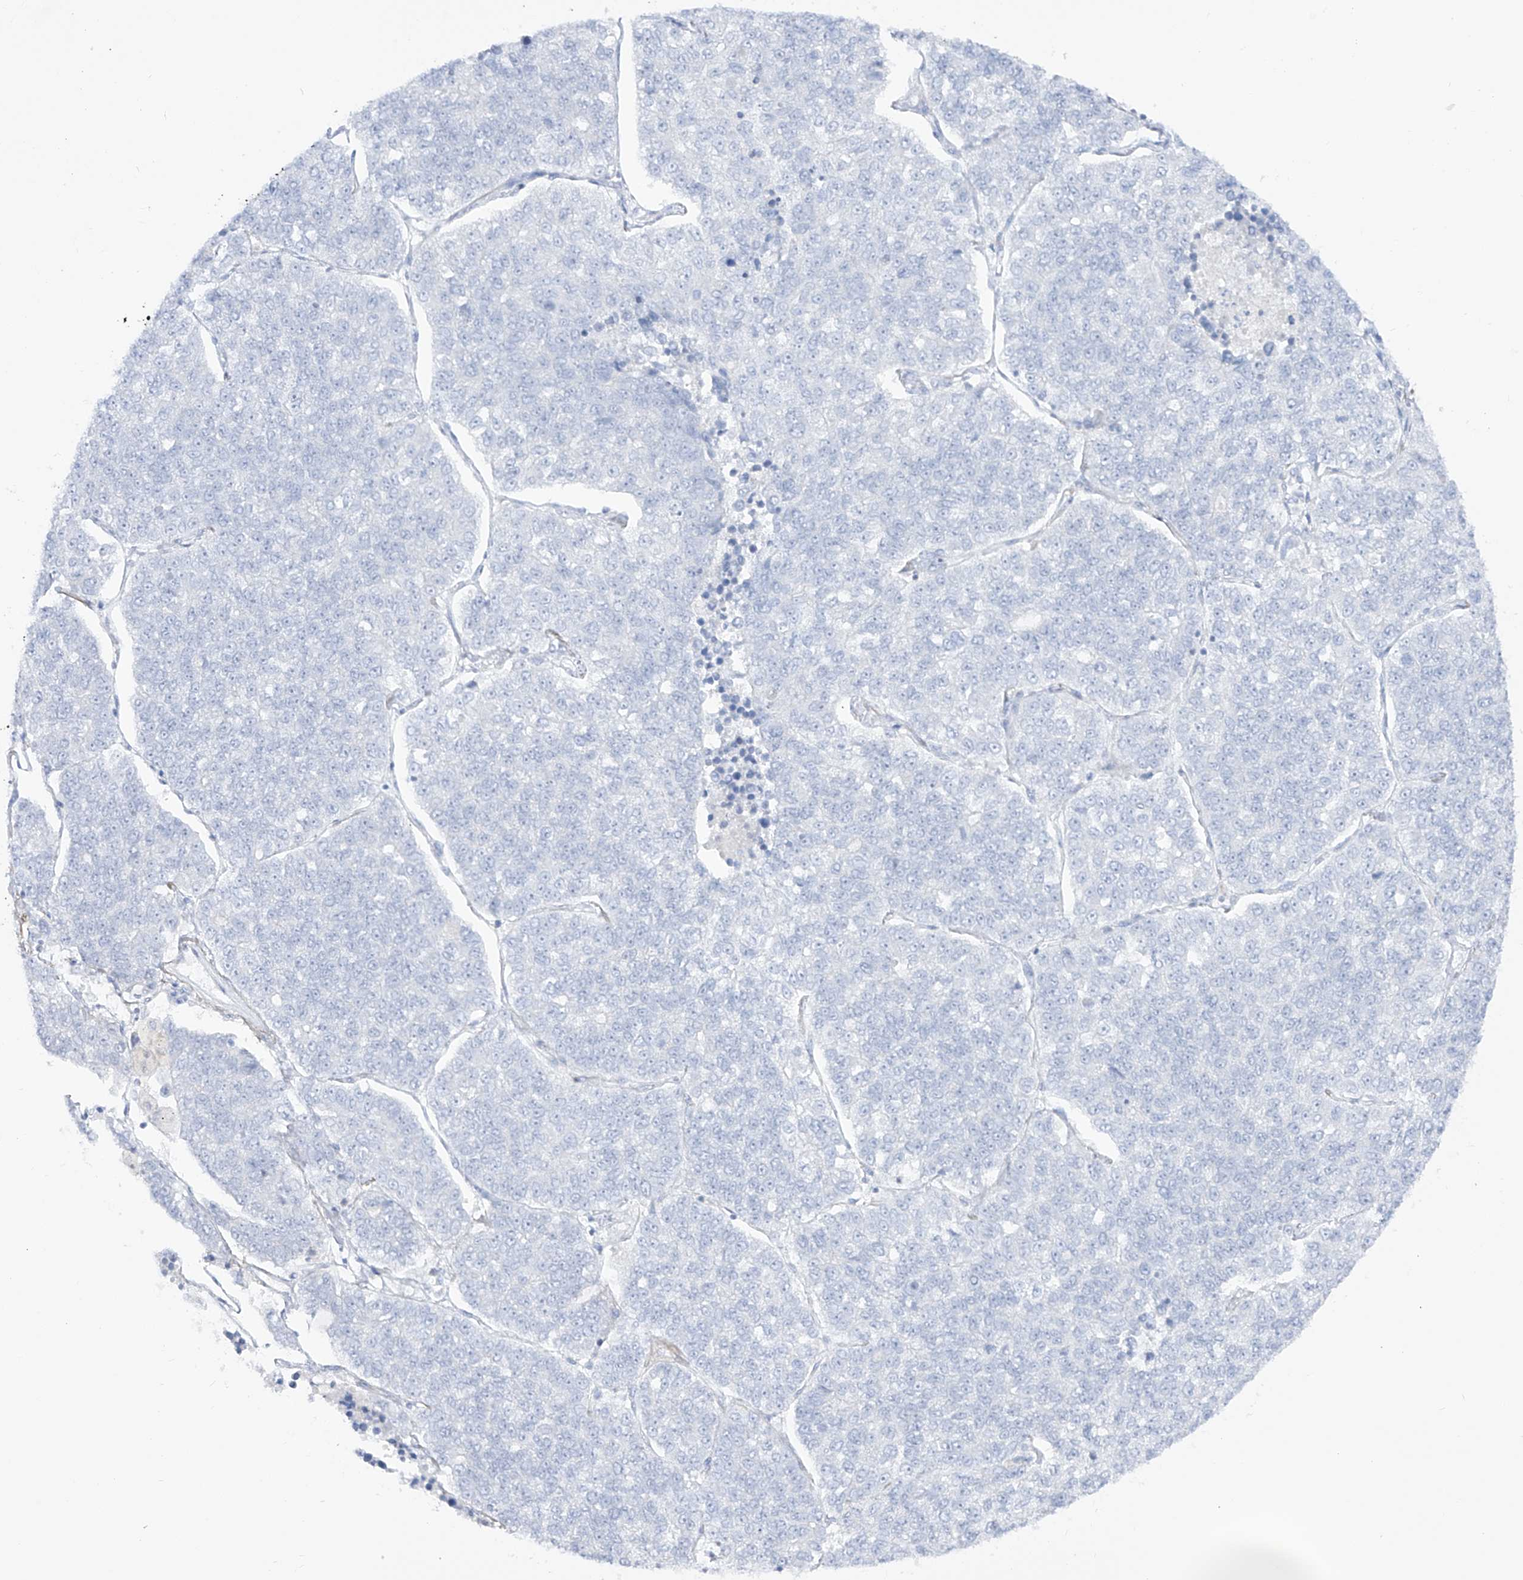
{"staining": {"intensity": "negative", "quantity": "none", "location": "none"}, "tissue": "lung cancer", "cell_type": "Tumor cells", "image_type": "cancer", "snomed": [{"axis": "morphology", "description": "Adenocarcinoma, NOS"}, {"axis": "topography", "description": "Lung"}], "caption": "Immunohistochemical staining of human lung cancer reveals no significant positivity in tumor cells.", "gene": "DMKN", "patient": {"sex": "male", "age": 49}}